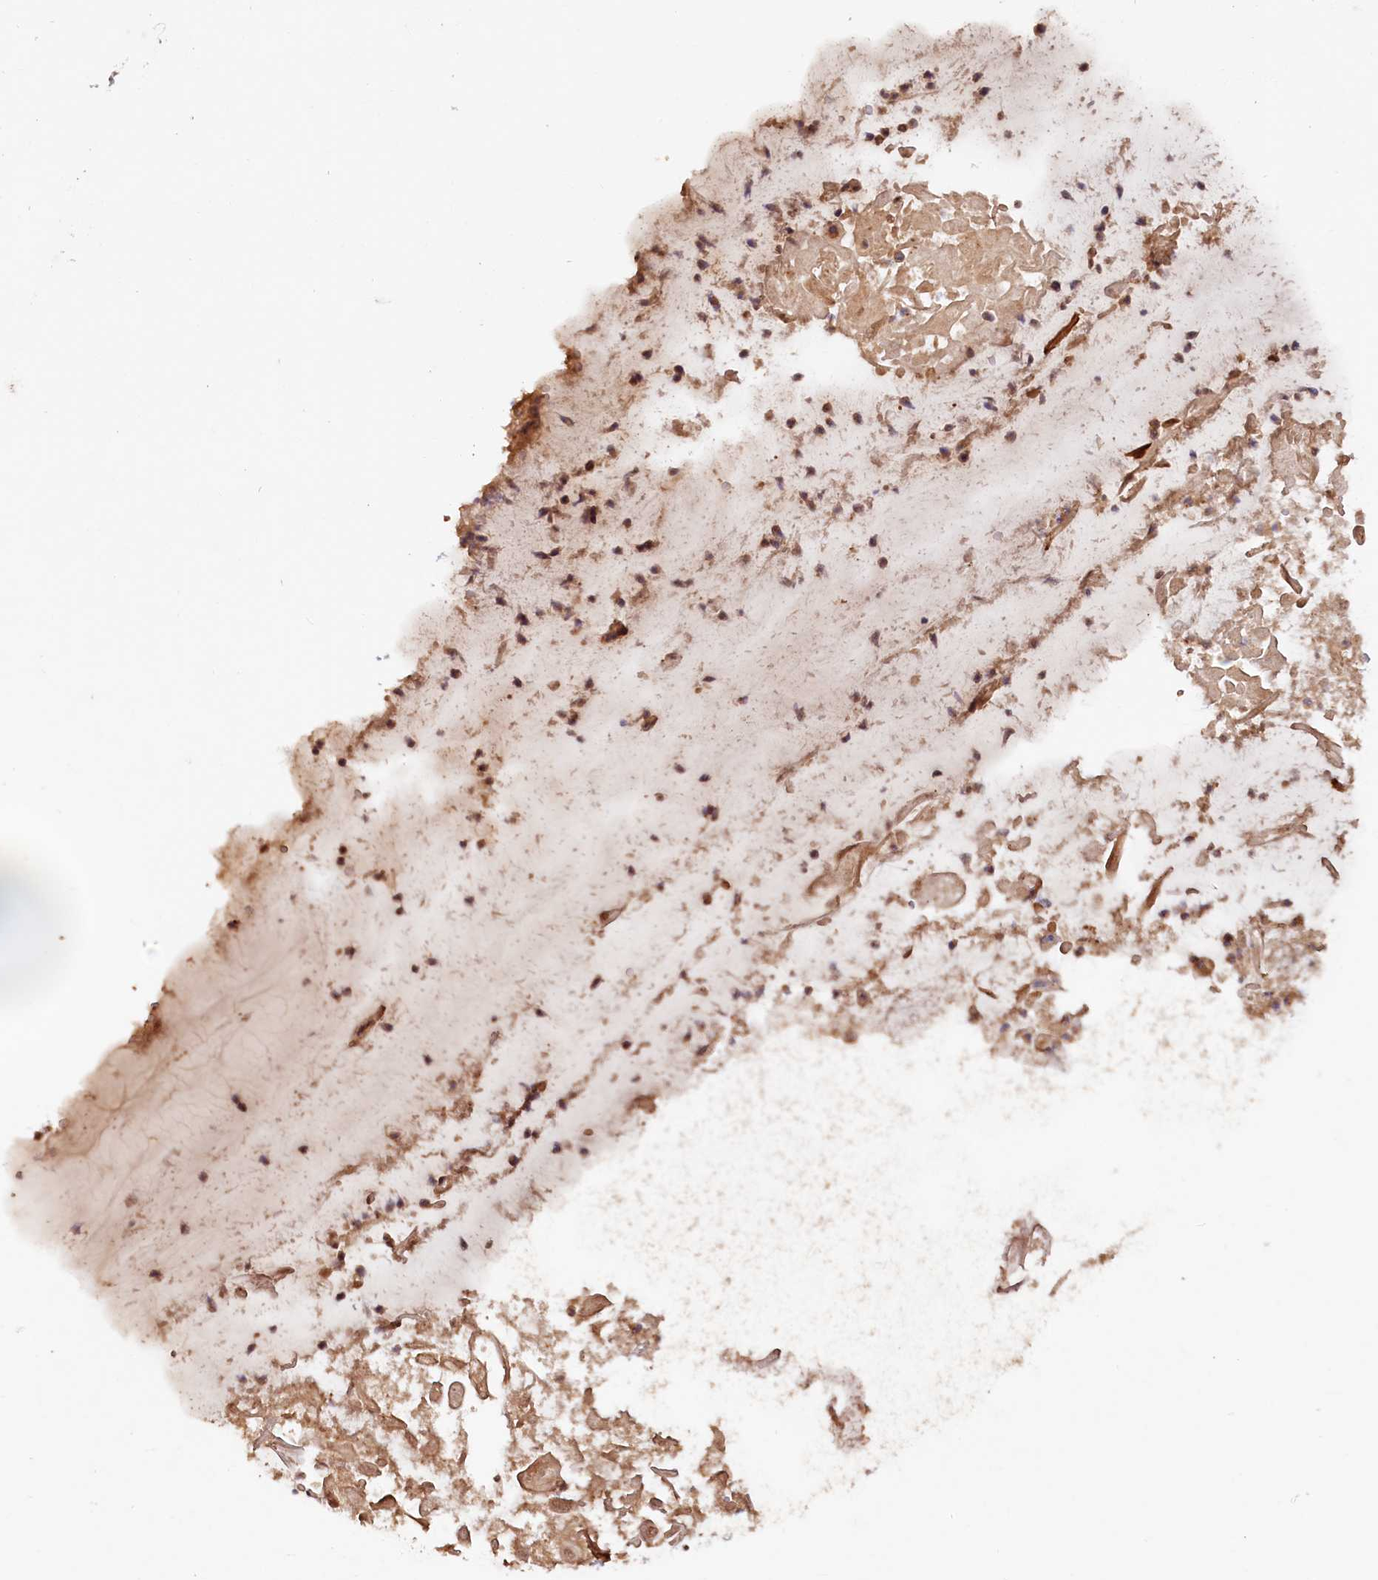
{"staining": {"intensity": "negative", "quantity": "none", "location": "none"}, "tissue": "adipose tissue", "cell_type": "Adipocytes", "image_type": "normal", "snomed": [{"axis": "morphology", "description": "Normal tissue, NOS"}, {"axis": "topography", "description": "Lymph node"}, {"axis": "topography", "description": "Cartilage tissue"}, {"axis": "topography", "description": "Bronchus"}], "caption": "Immunohistochemical staining of benign adipose tissue demonstrates no significant positivity in adipocytes.", "gene": "TANGO6", "patient": {"sex": "male", "age": 63}}